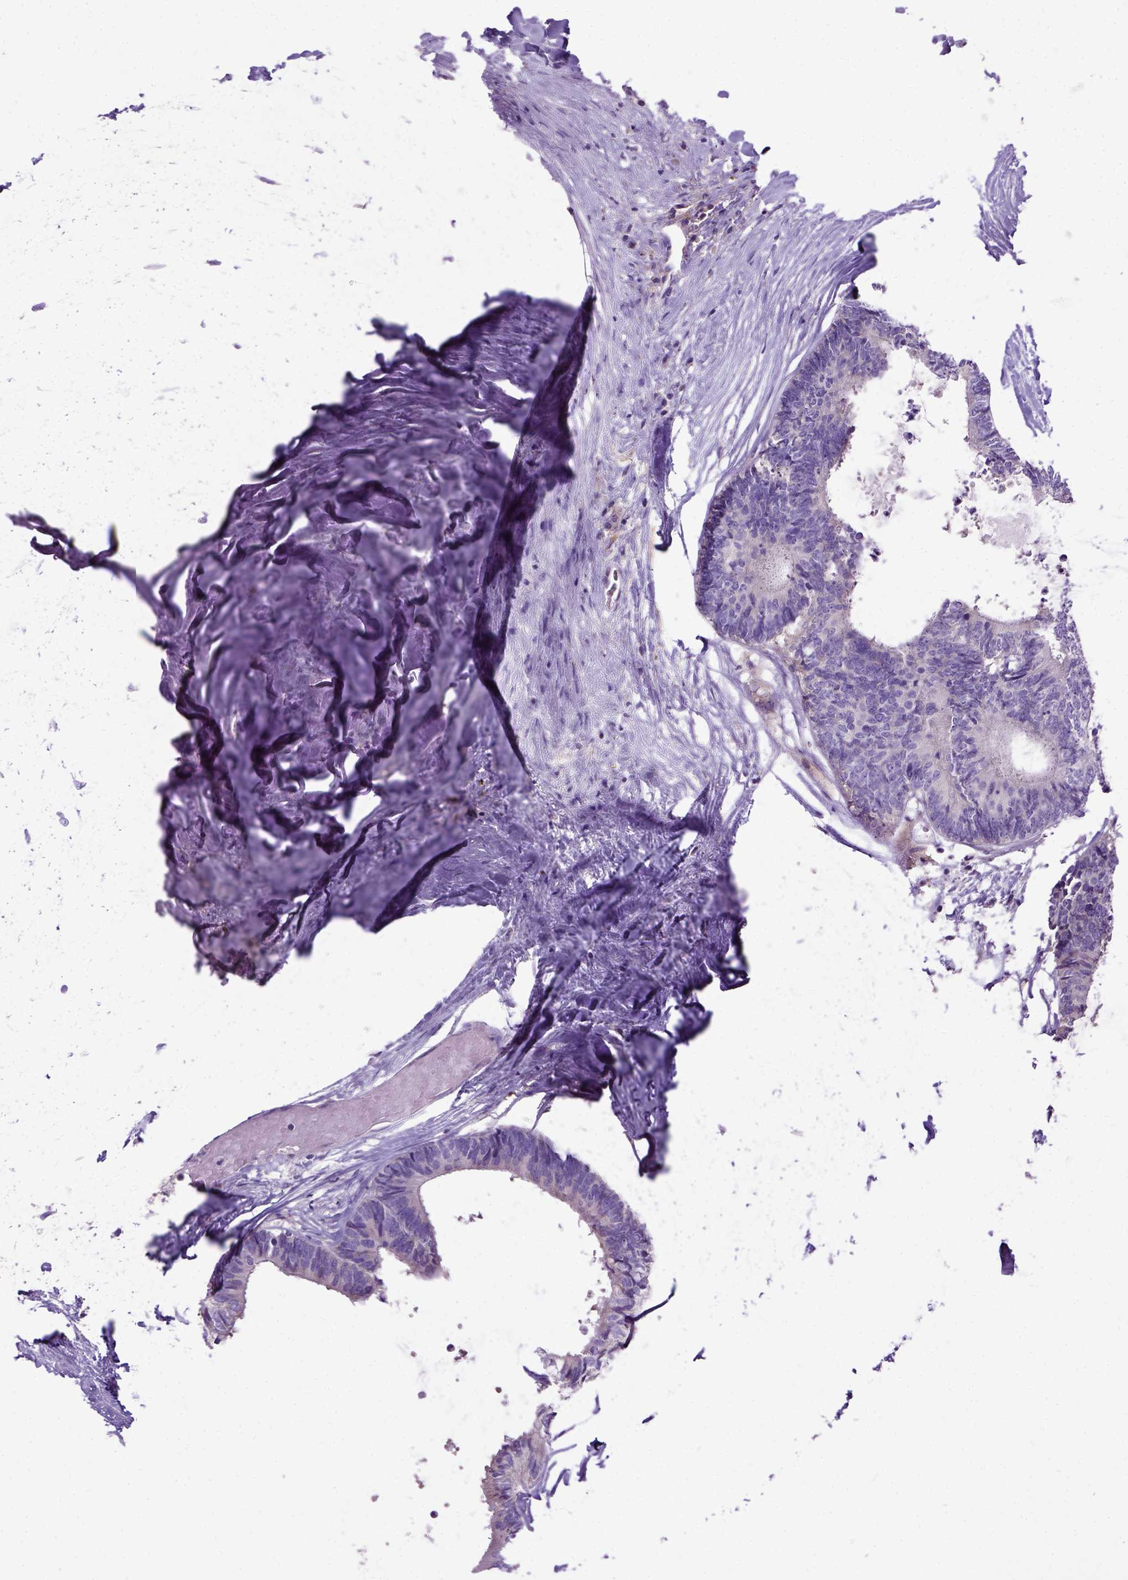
{"staining": {"intensity": "negative", "quantity": "none", "location": "none"}, "tissue": "colorectal cancer", "cell_type": "Tumor cells", "image_type": "cancer", "snomed": [{"axis": "morphology", "description": "Adenocarcinoma, NOS"}, {"axis": "topography", "description": "Colon"}, {"axis": "topography", "description": "Rectum"}], "caption": "DAB (3,3'-diaminobenzidine) immunohistochemical staining of human colorectal cancer demonstrates no significant expression in tumor cells.", "gene": "NEK5", "patient": {"sex": "male", "age": 57}}